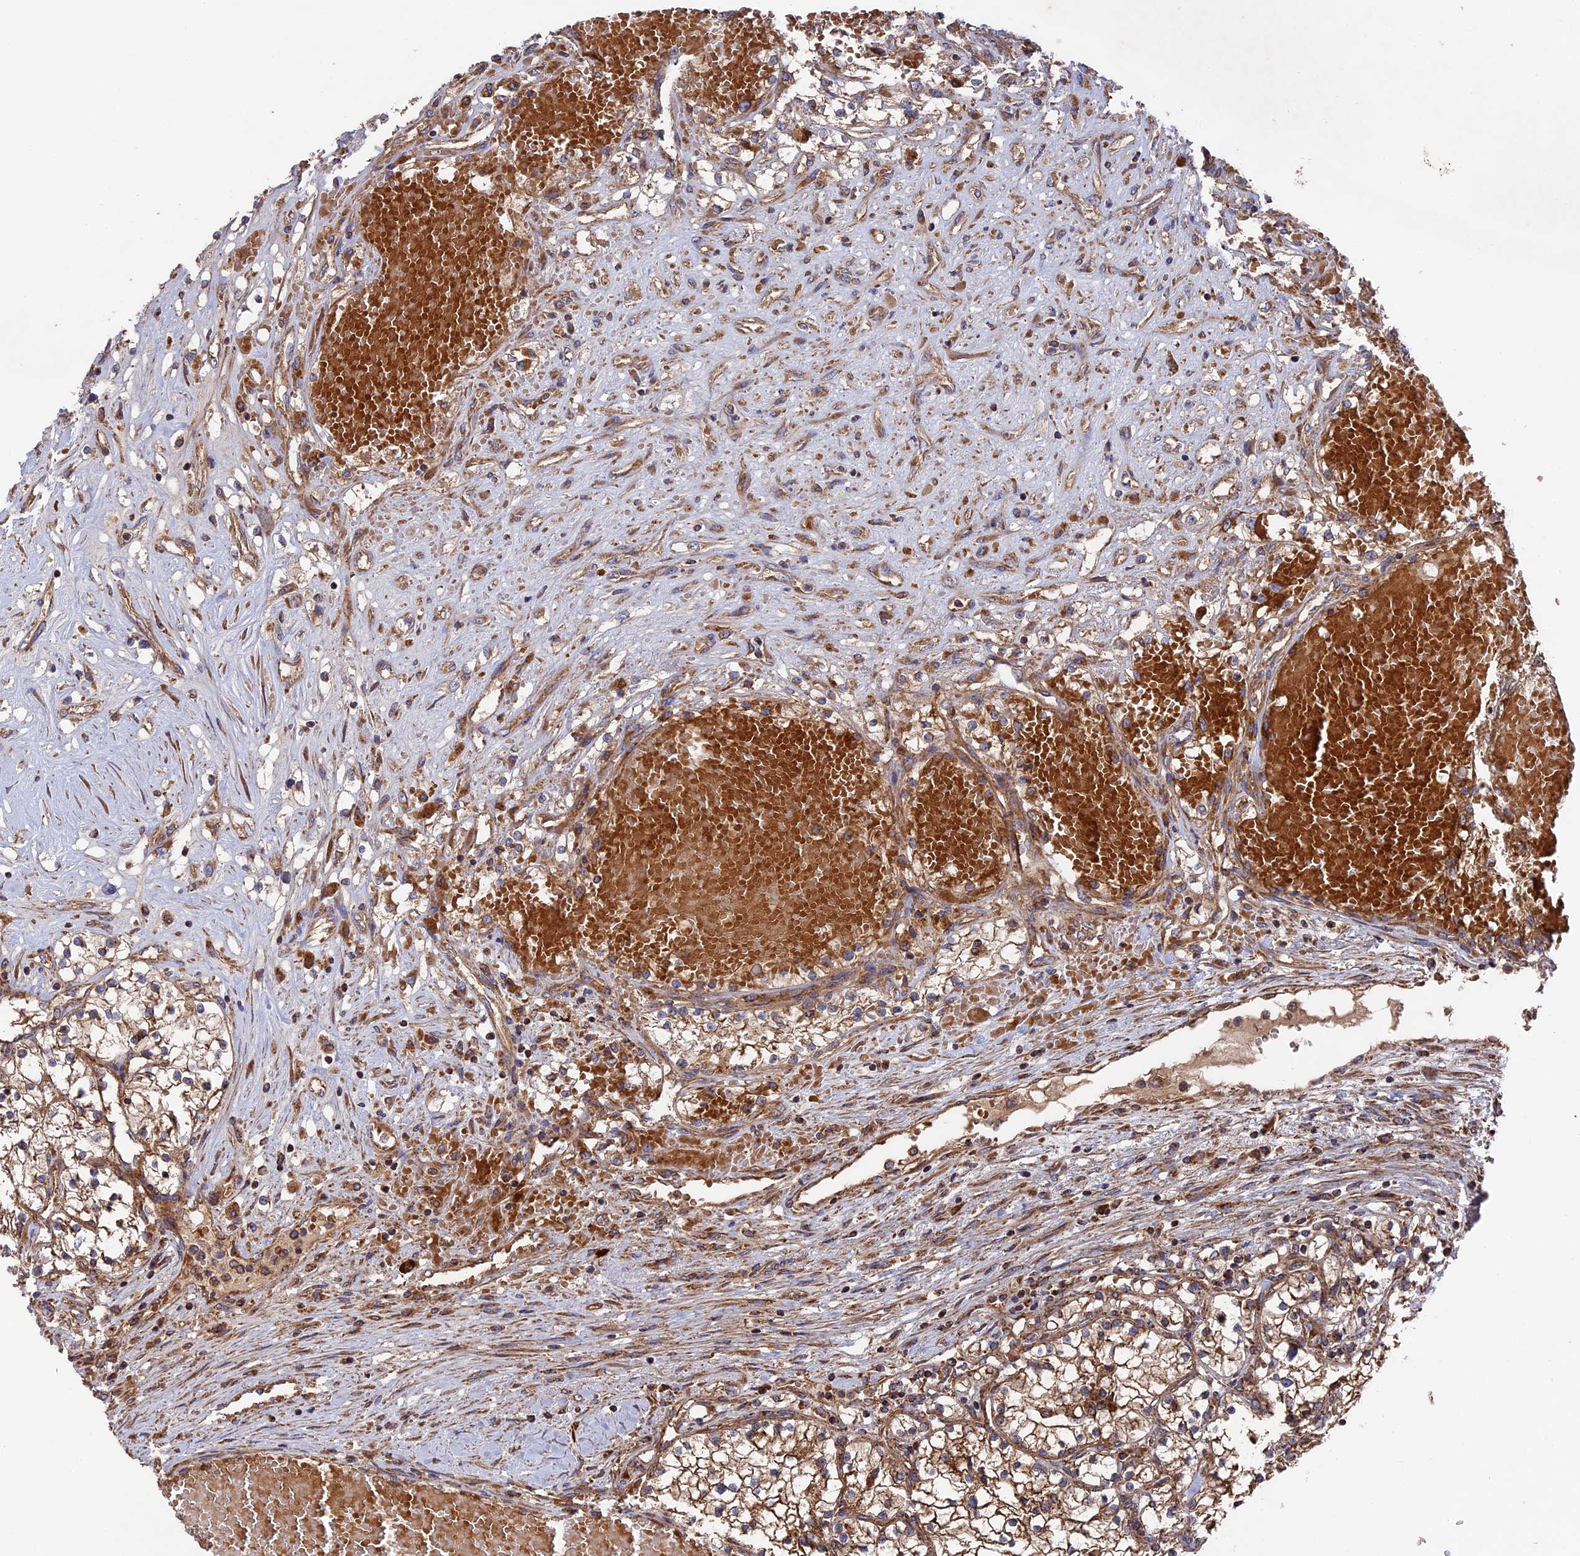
{"staining": {"intensity": "strong", "quantity": ">75%", "location": "cytoplasmic/membranous"}, "tissue": "renal cancer", "cell_type": "Tumor cells", "image_type": "cancer", "snomed": [{"axis": "morphology", "description": "Normal tissue, NOS"}, {"axis": "morphology", "description": "Adenocarcinoma, NOS"}, {"axis": "topography", "description": "Kidney"}], "caption": "Immunohistochemistry (DAB) staining of renal adenocarcinoma shows strong cytoplasmic/membranous protein positivity in approximately >75% of tumor cells.", "gene": "TELO2", "patient": {"sex": "male", "age": 68}}